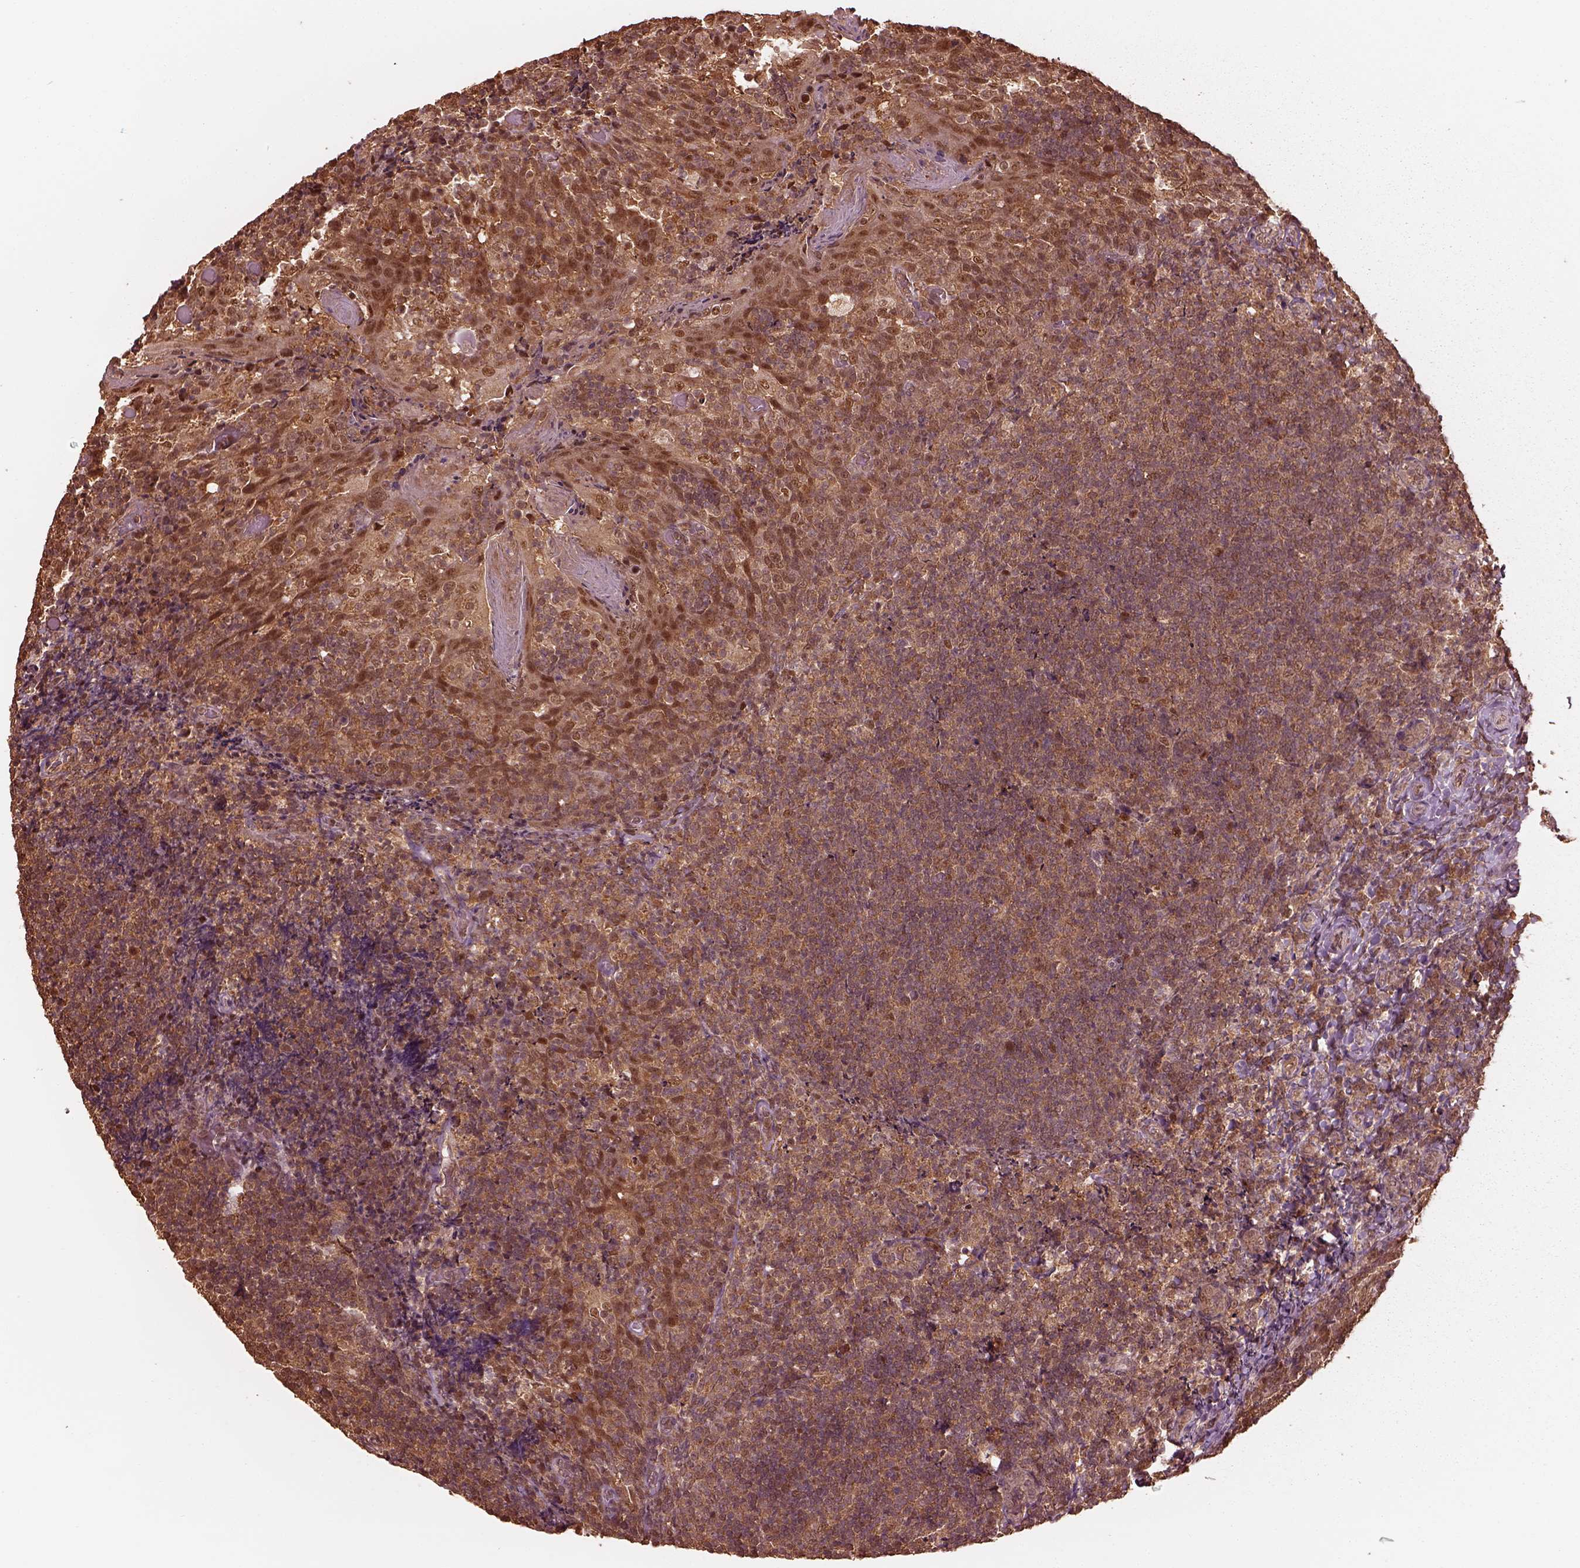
{"staining": {"intensity": "weak", "quantity": "25%-75%", "location": "cytoplasmic/membranous"}, "tissue": "tonsil", "cell_type": "Germinal center cells", "image_type": "normal", "snomed": [{"axis": "morphology", "description": "Normal tissue, NOS"}, {"axis": "topography", "description": "Tonsil"}], "caption": "The immunohistochemical stain highlights weak cytoplasmic/membranous positivity in germinal center cells of normal tonsil. The staining was performed using DAB (3,3'-diaminobenzidine) to visualize the protein expression in brown, while the nuclei were stained in blue with hematoxylin (Magnification: 20x).", "gene": "PSMC5", "patient": {"sex": "female", "age": 10}}